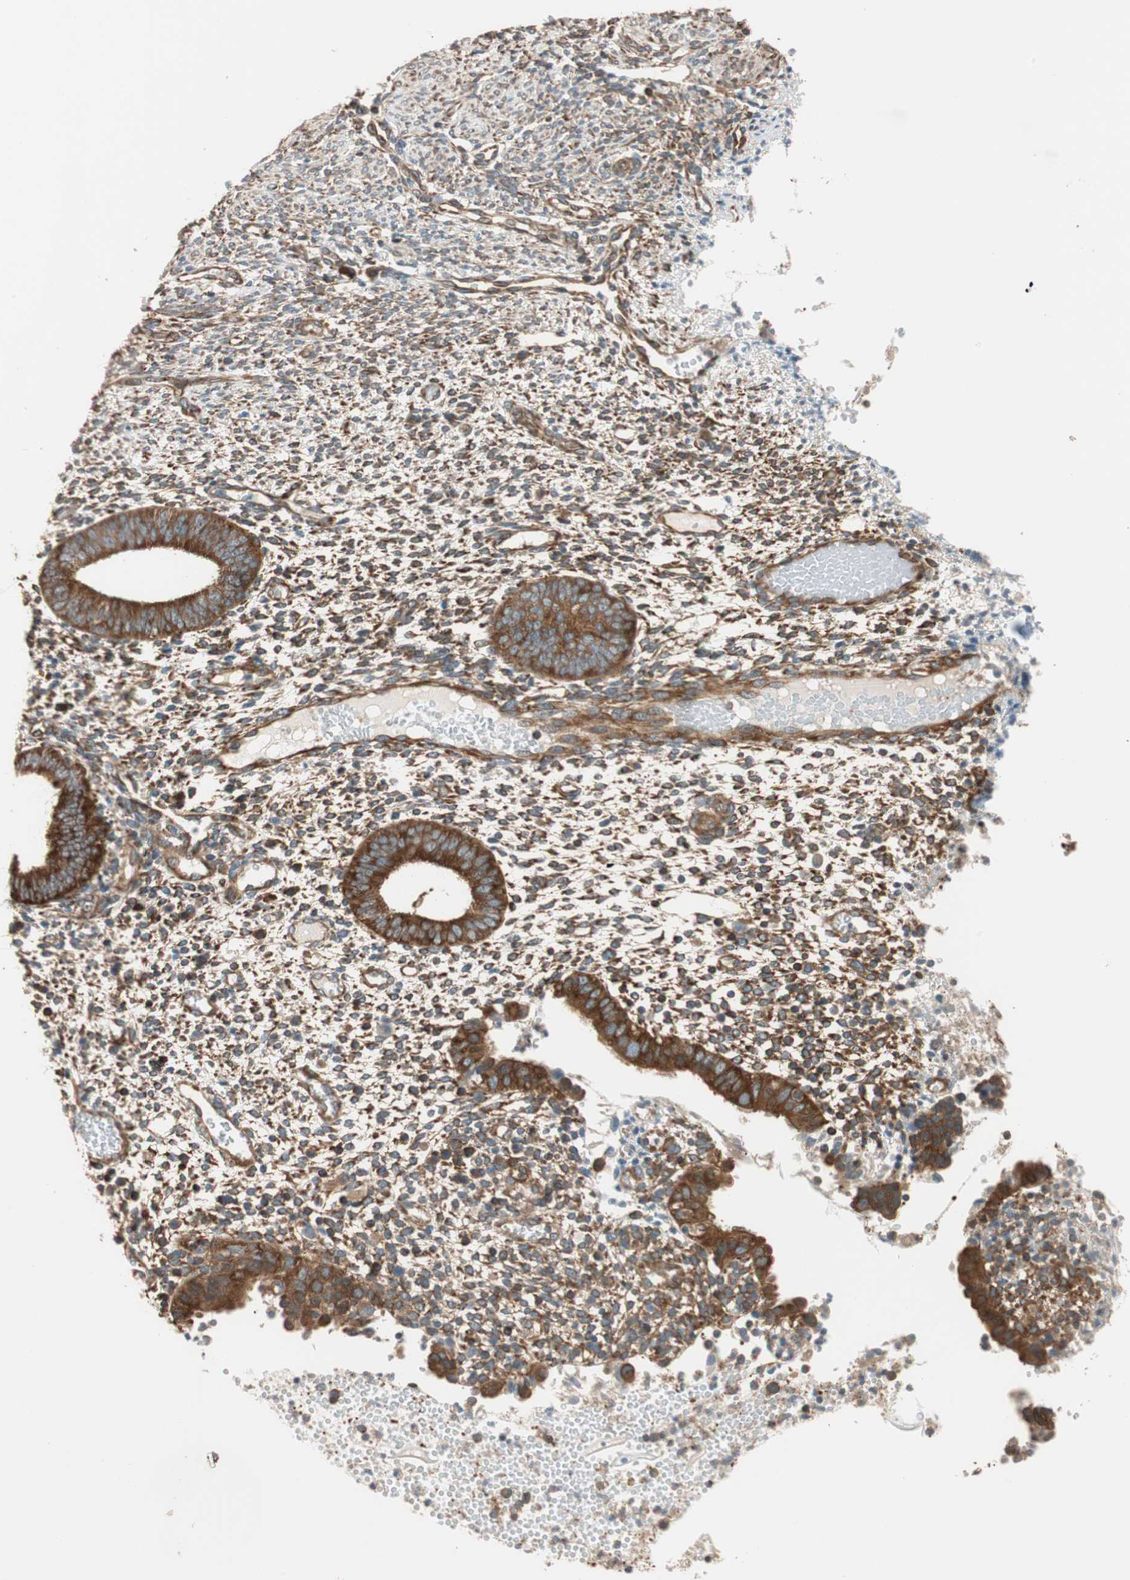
{"staining": {"intensity": "strong", "quantity": ">75%", "location": "cytoplasmic/membranous"}, "tissue": "endometrium", "cell_type": "Cells in endometrial stroma", "image_type": "normal", "snomed": [{"axis": "morphology", "description": "Normal tissue, NOS"}, {"axis": "topography", "description": "Endometrium"}], "caption": "This photomicrograph displays immunohistochemistry (IHC) staining of benign endometrium, with high strong cytoplasmic/membranous staining in approximately >75% of cells in endometrial stroma.", "gene": "WASL", "patient": {"sex": "female", "age": 35}}